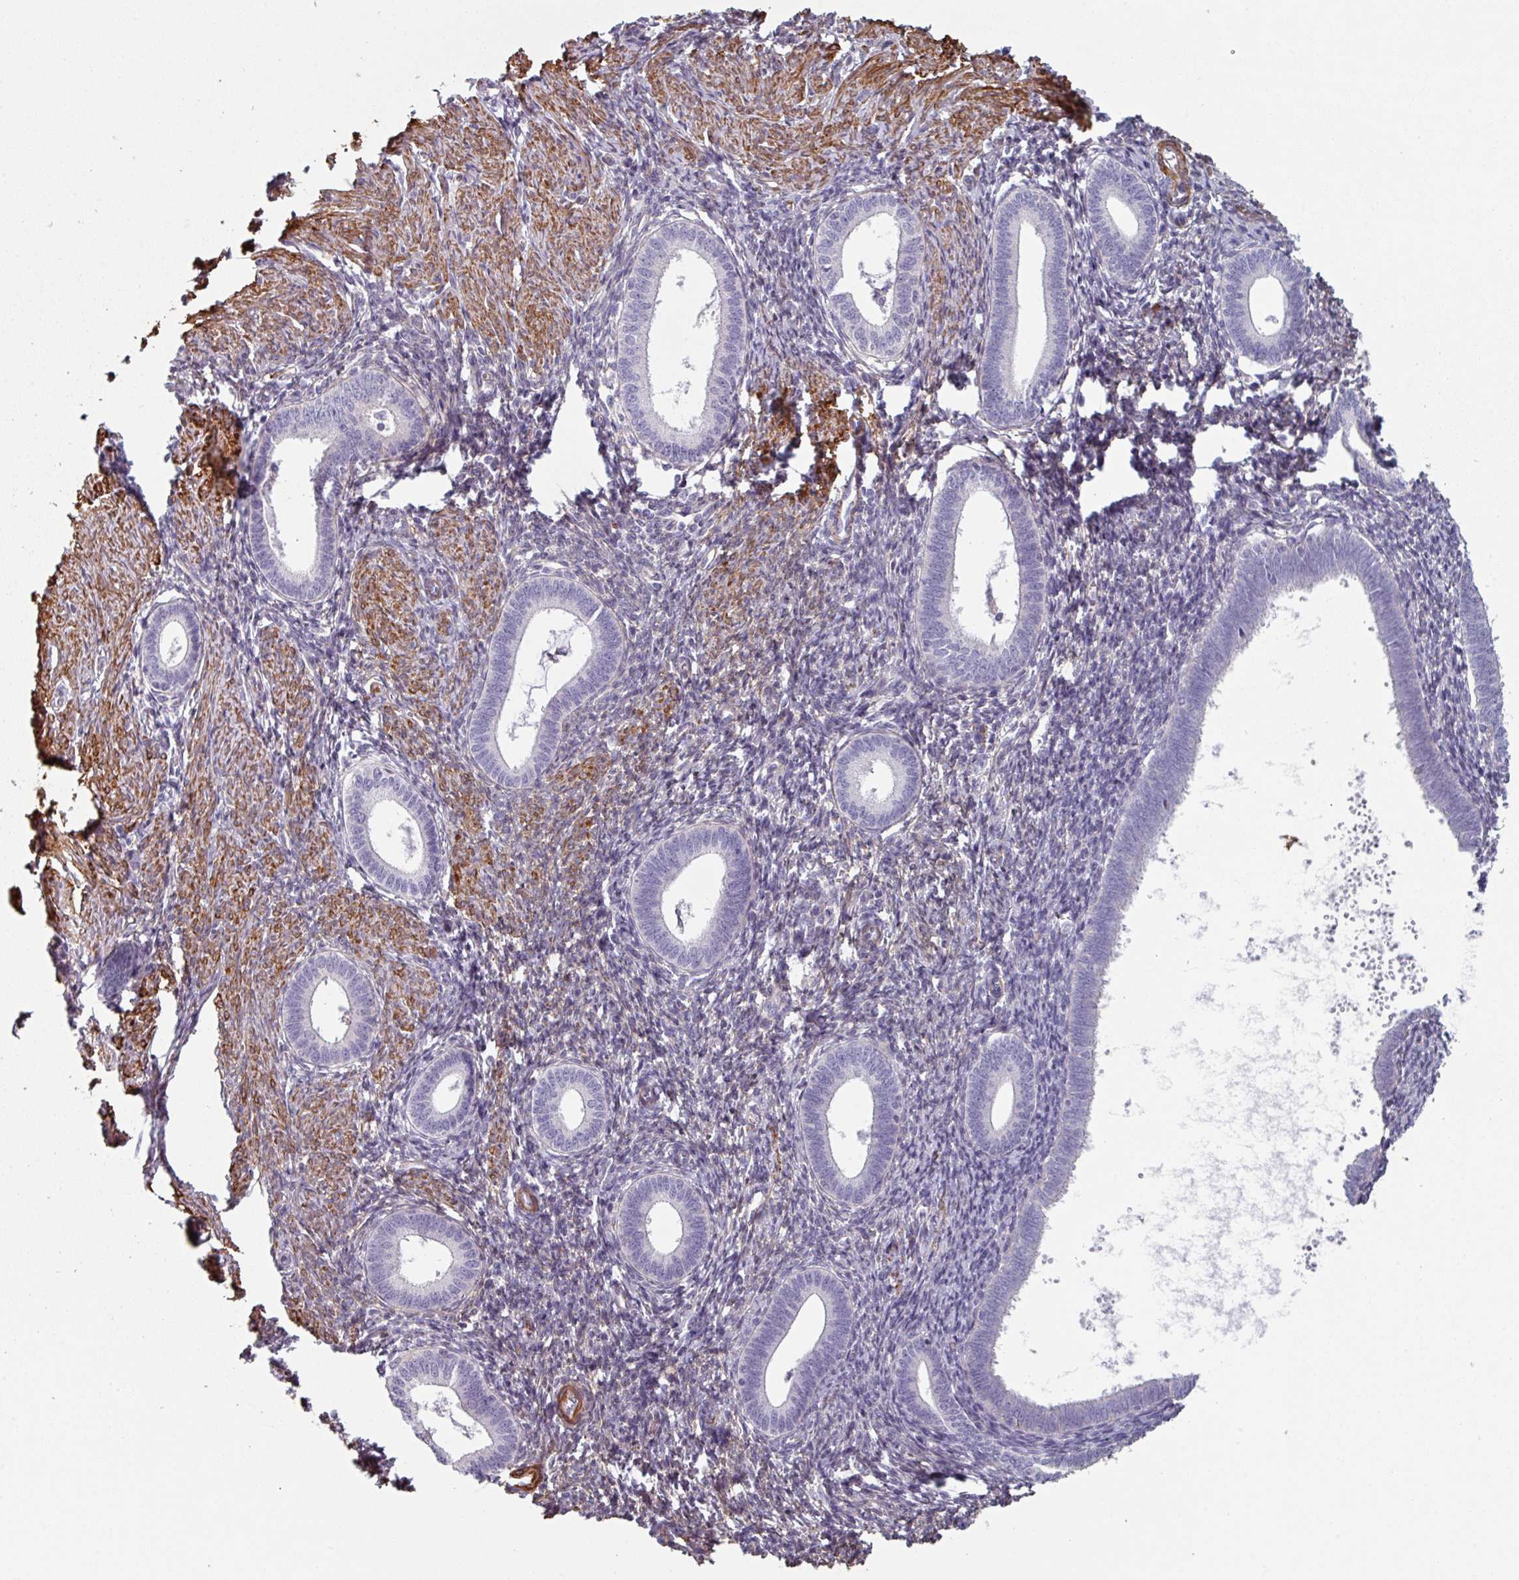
{"staining": {"intensity": "negative", "quantity": "none", "location": "none"}, "tissue": "endometrium", "cell_type": "Cells in endometrial stroma", "image_type": "normal", "snomed": [{"axis": "morphology", "description": "Normal tissue, NOS"}, {"axis": "topography", "description": "Endometrium"}], "caption": "IHC histopathology image of benign endometrium: human endometrium stained with DAB (3,3'-diaminobenzidine) displays no significant protein positivity in cells in endometrial stroma.", "gene": "GSTA1", "patient": {"sex": "female", "age": 41}}